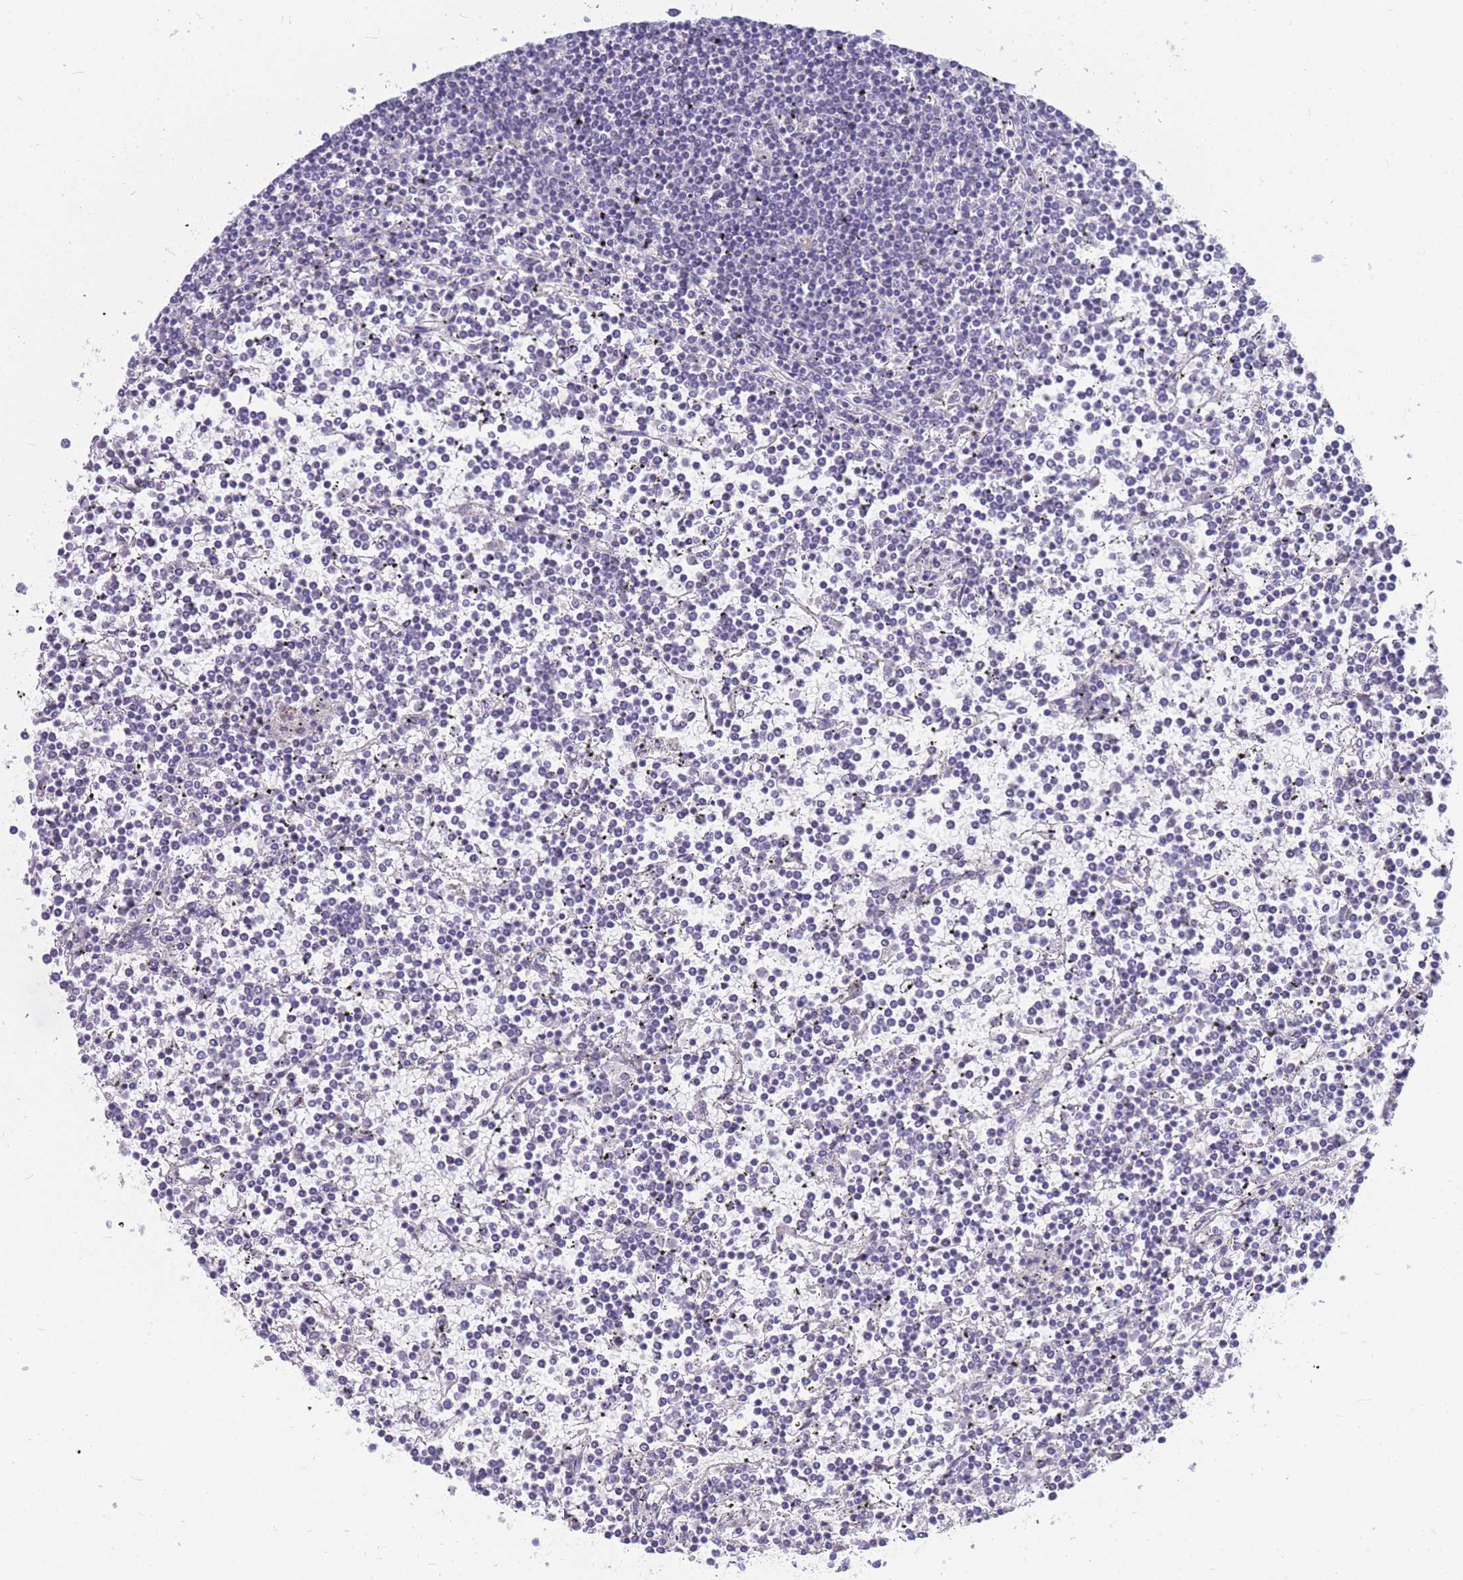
{"staining": {"intensity": "negative", "quantity": "none", "location": "none"}, "tissue": "lymphoma", "cell_type": "Tumor cells", "image_type": "cancer", "snomed": [{"axis": "morphology", "description": "Malignant lymphoma, non-Hodgkin's type, Low grade"}, {"axis": "topography", "description": "Spleen"}], "caption": "Immunohistochemistry (IHC) image of malignant lymphoma, non-Hodgkin's type (low-grade) stained for a protein (brown), which exhibits no expression in tumor cells.", "gene": "DDX49", "patient": {"sex": "female", "age": 19}}